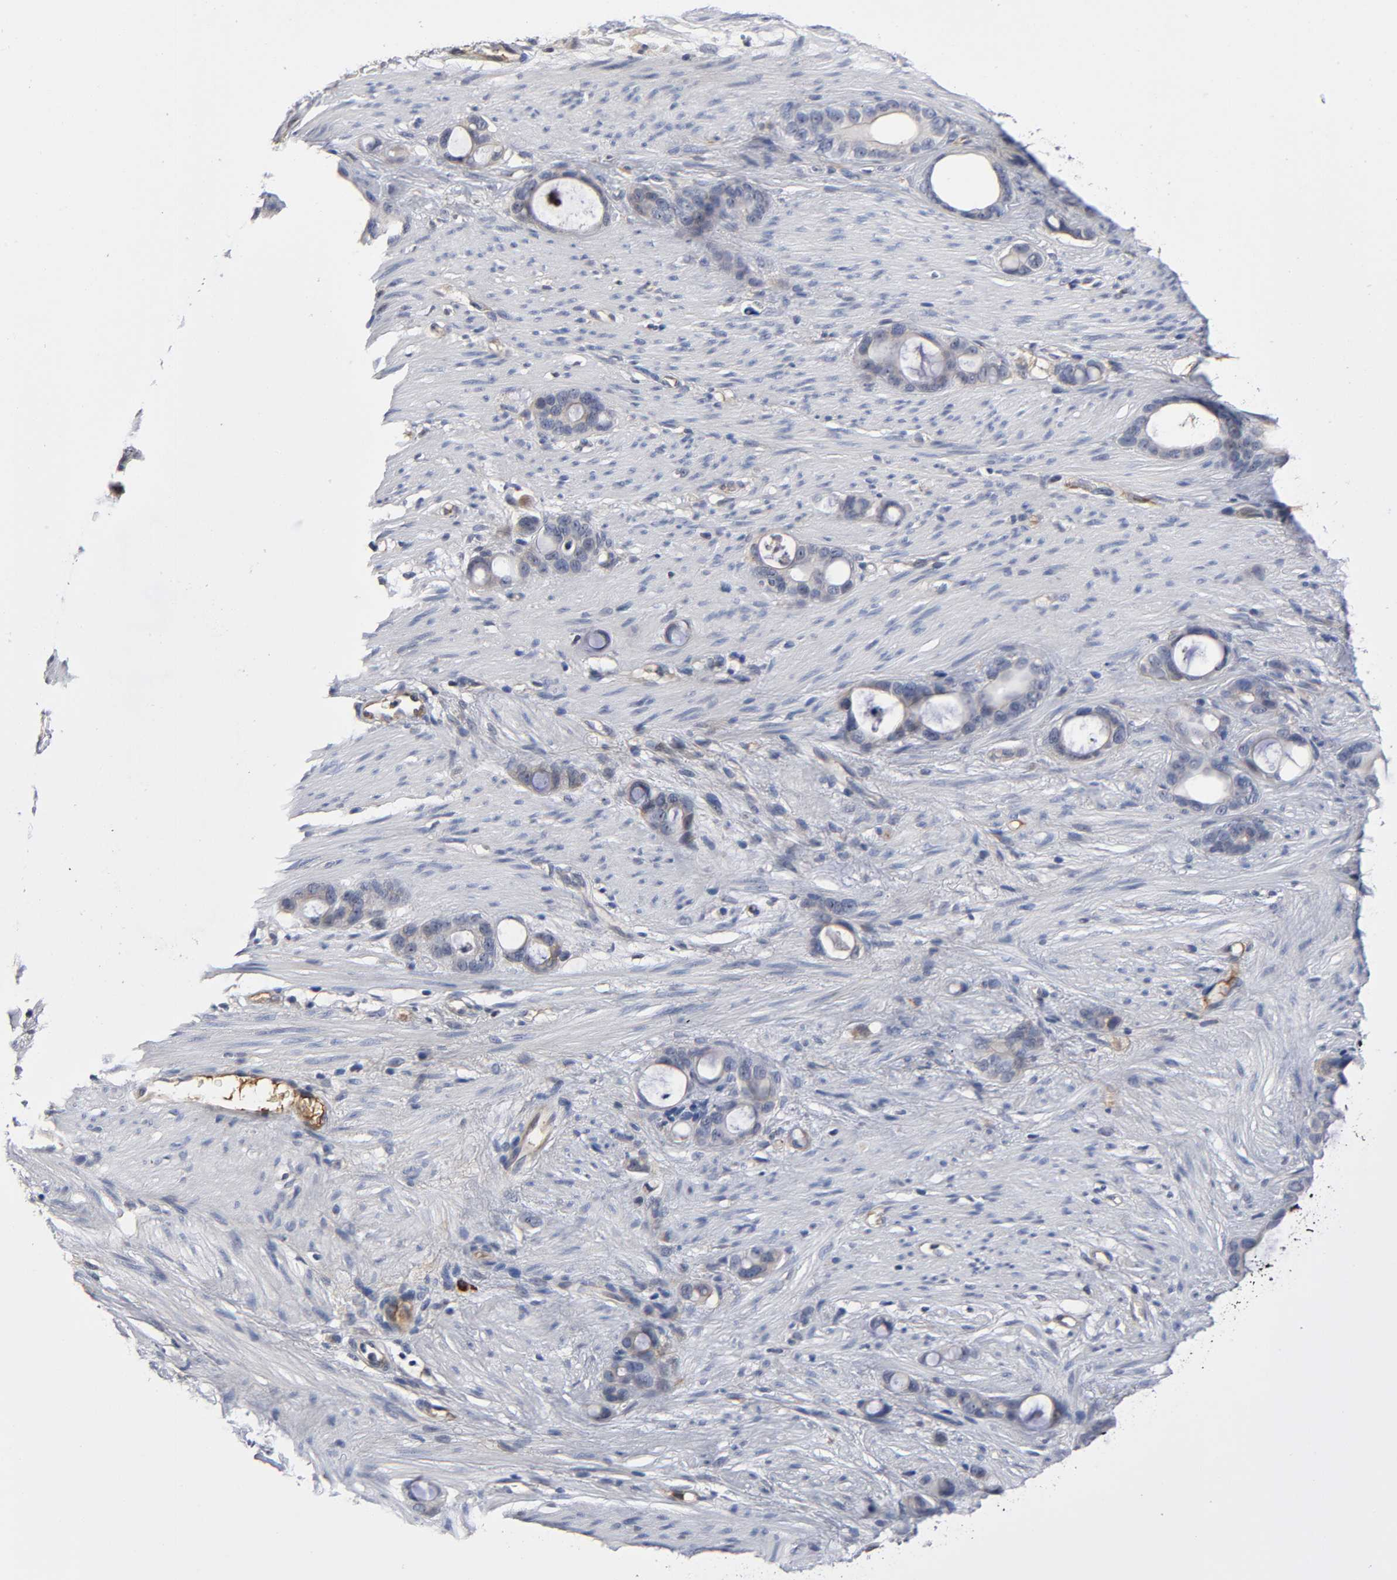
{"staining": {"intensity": "weak", "quantity": ">75%", "location": "cytoplasmic/membranous"}, "tissue": "stomach cancer", "cell_type": "Tumor cells", "image_type": "cancer", "snomed": [{"axis": "morphology", "description": "Adenocarcinoma, NOS"}, {"axis": "topography", "description": "Stomach"}], "caption": "DAB (3,3'-diaminobenzidine) immunohistochemical staining of human stomach adenocarcinoma displays weak cytoplasmic/membranous protein staining in approximately >75% of tumor cells.", "gene": "NOVA1", "patient": {"sex": "female", "age": 75}}